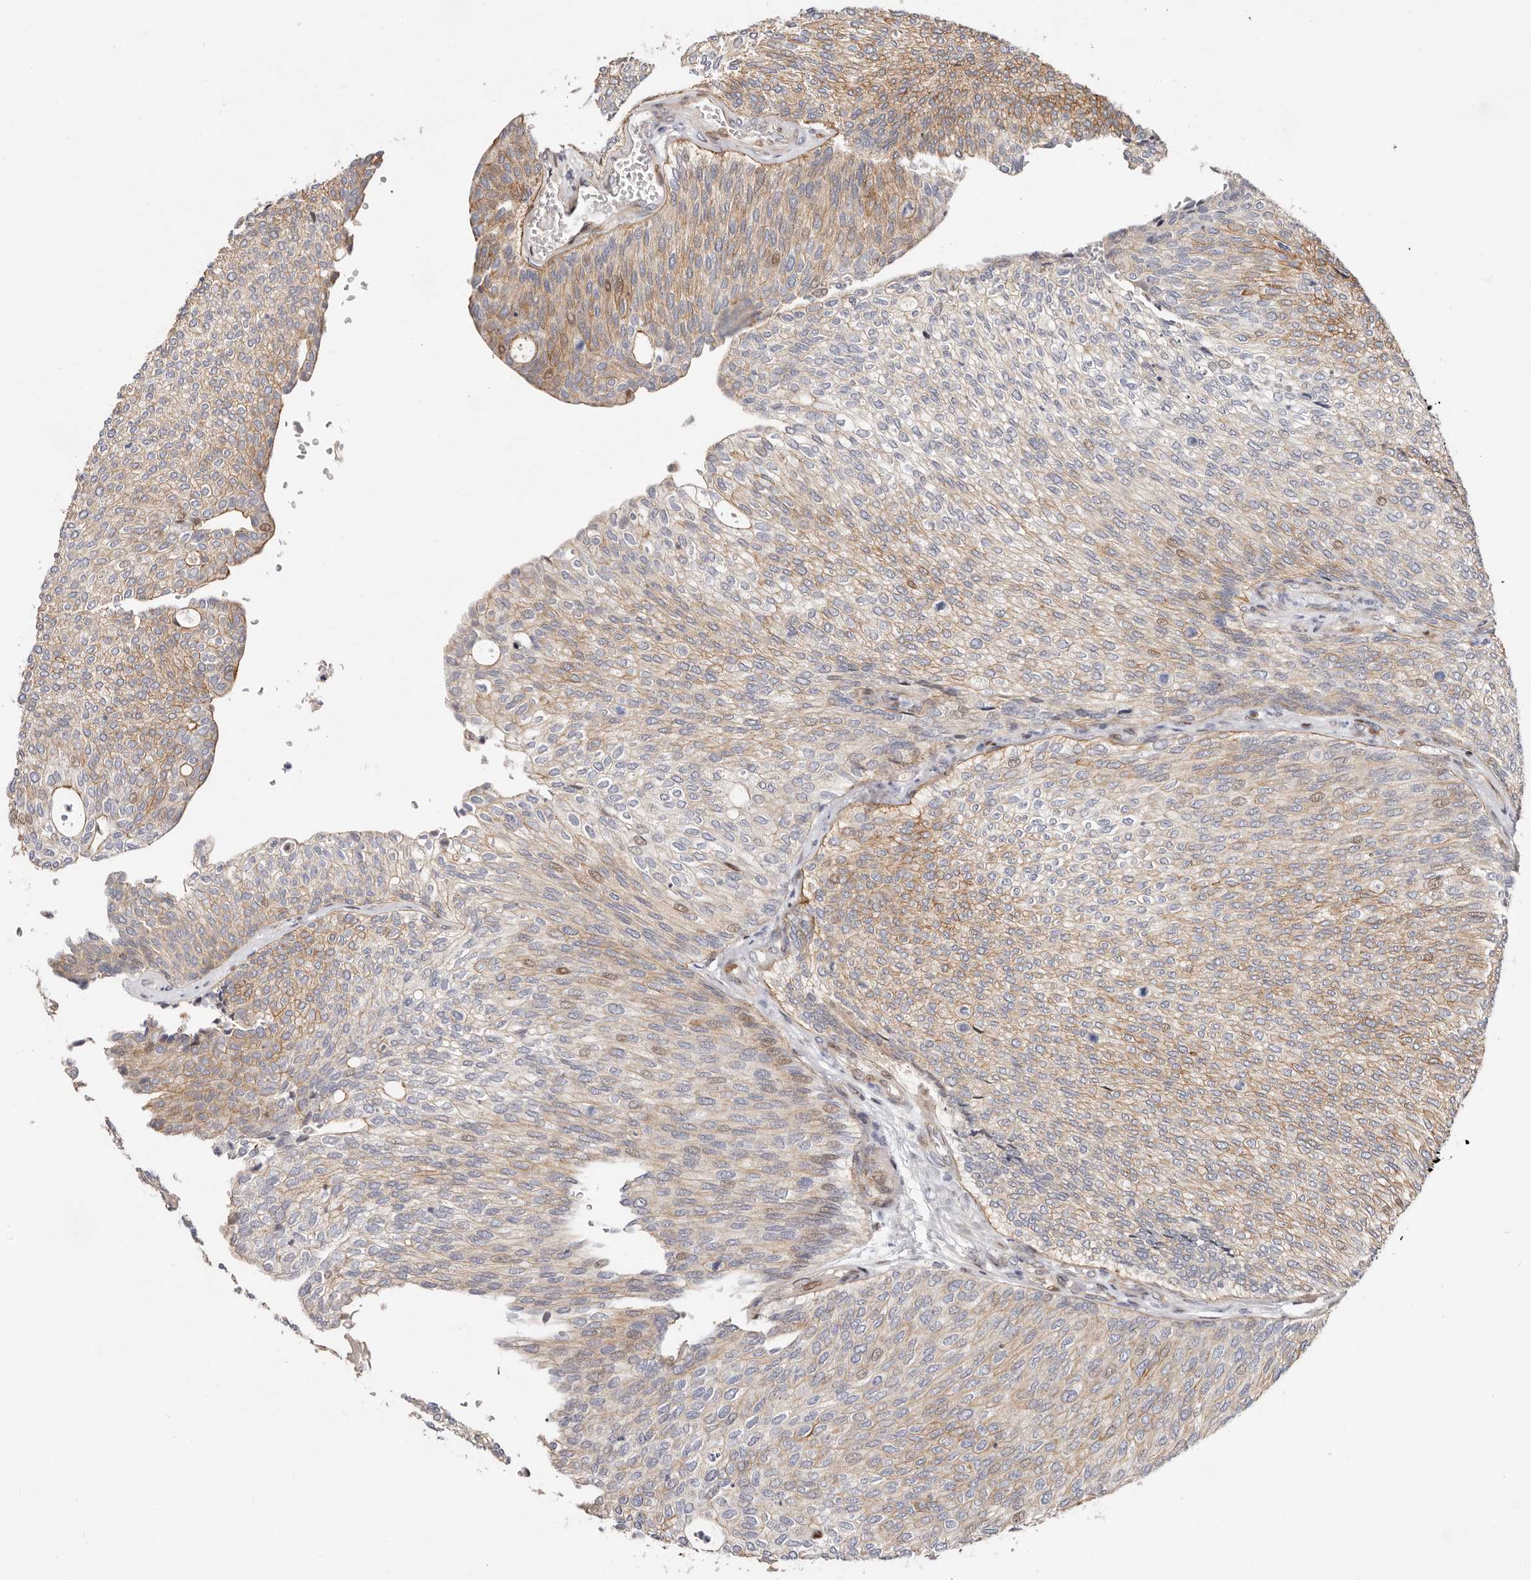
{"staining": {"intensity": "strong", "quantity": "<25%", "location": "cytoplasmic/membranous,nuclear"}, "tissue": "urothelial cancer", "cell_type": "Tumor cells", "image_type": "cancer", "snomed": [{"axis": "morphology", "description": "Urothelial carcinoma, Low grade"}, {"axis": "topography", "description": "Urinary bladder"}], "caption": "Urothelial cancer tissue shows strong cytoplasmic/membranous and nuclear expression in about <25% of tumor cells, visualized by immunohistochemistry.", "gene": "EPHX3", "patient": {"sex": "female", "age": 79}}